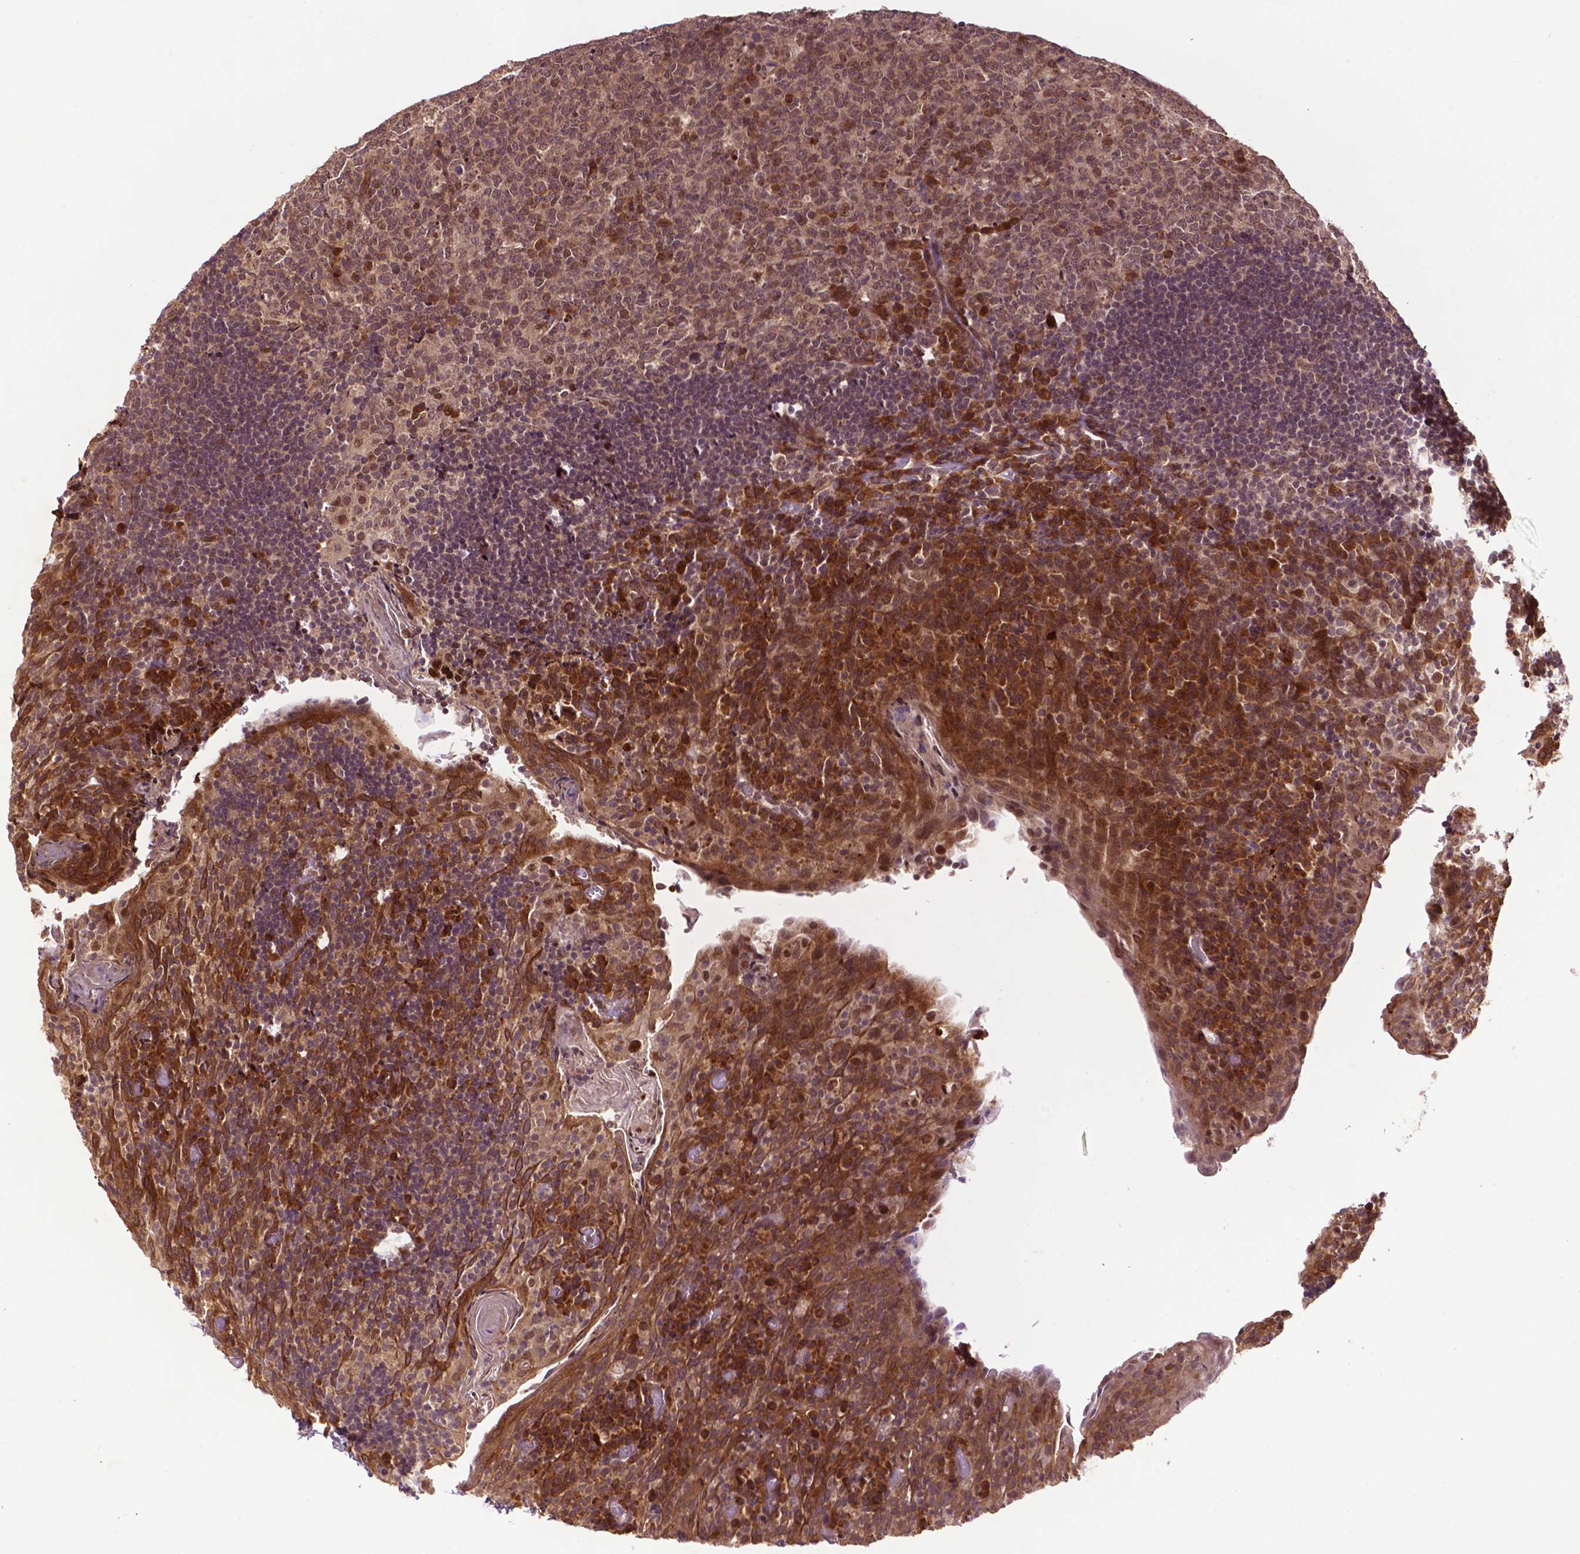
{"staining": {"intensity": "moderate", "quantity": "25%-75%", "location": "cytoplasmic/membranous,nuclear"}, "tissue": "tonsil", "cell_type": "Germinal center cells", "image_type": "normal", "snomed": [{"axis": "morphology", "description": "Normal tissue, NOS"}, {"axis": "topography", "description": "Tonsil"}], "caption": "Approximately 25%-75% of germinal center cells in normal human tonsil demonstrate moderate cytoplasmic/membranous,nuclear protein expression as visualized by brown immunohistochemical staining.", "gene": "TMX2", "patient": {"sex": "male", "age": 17}}